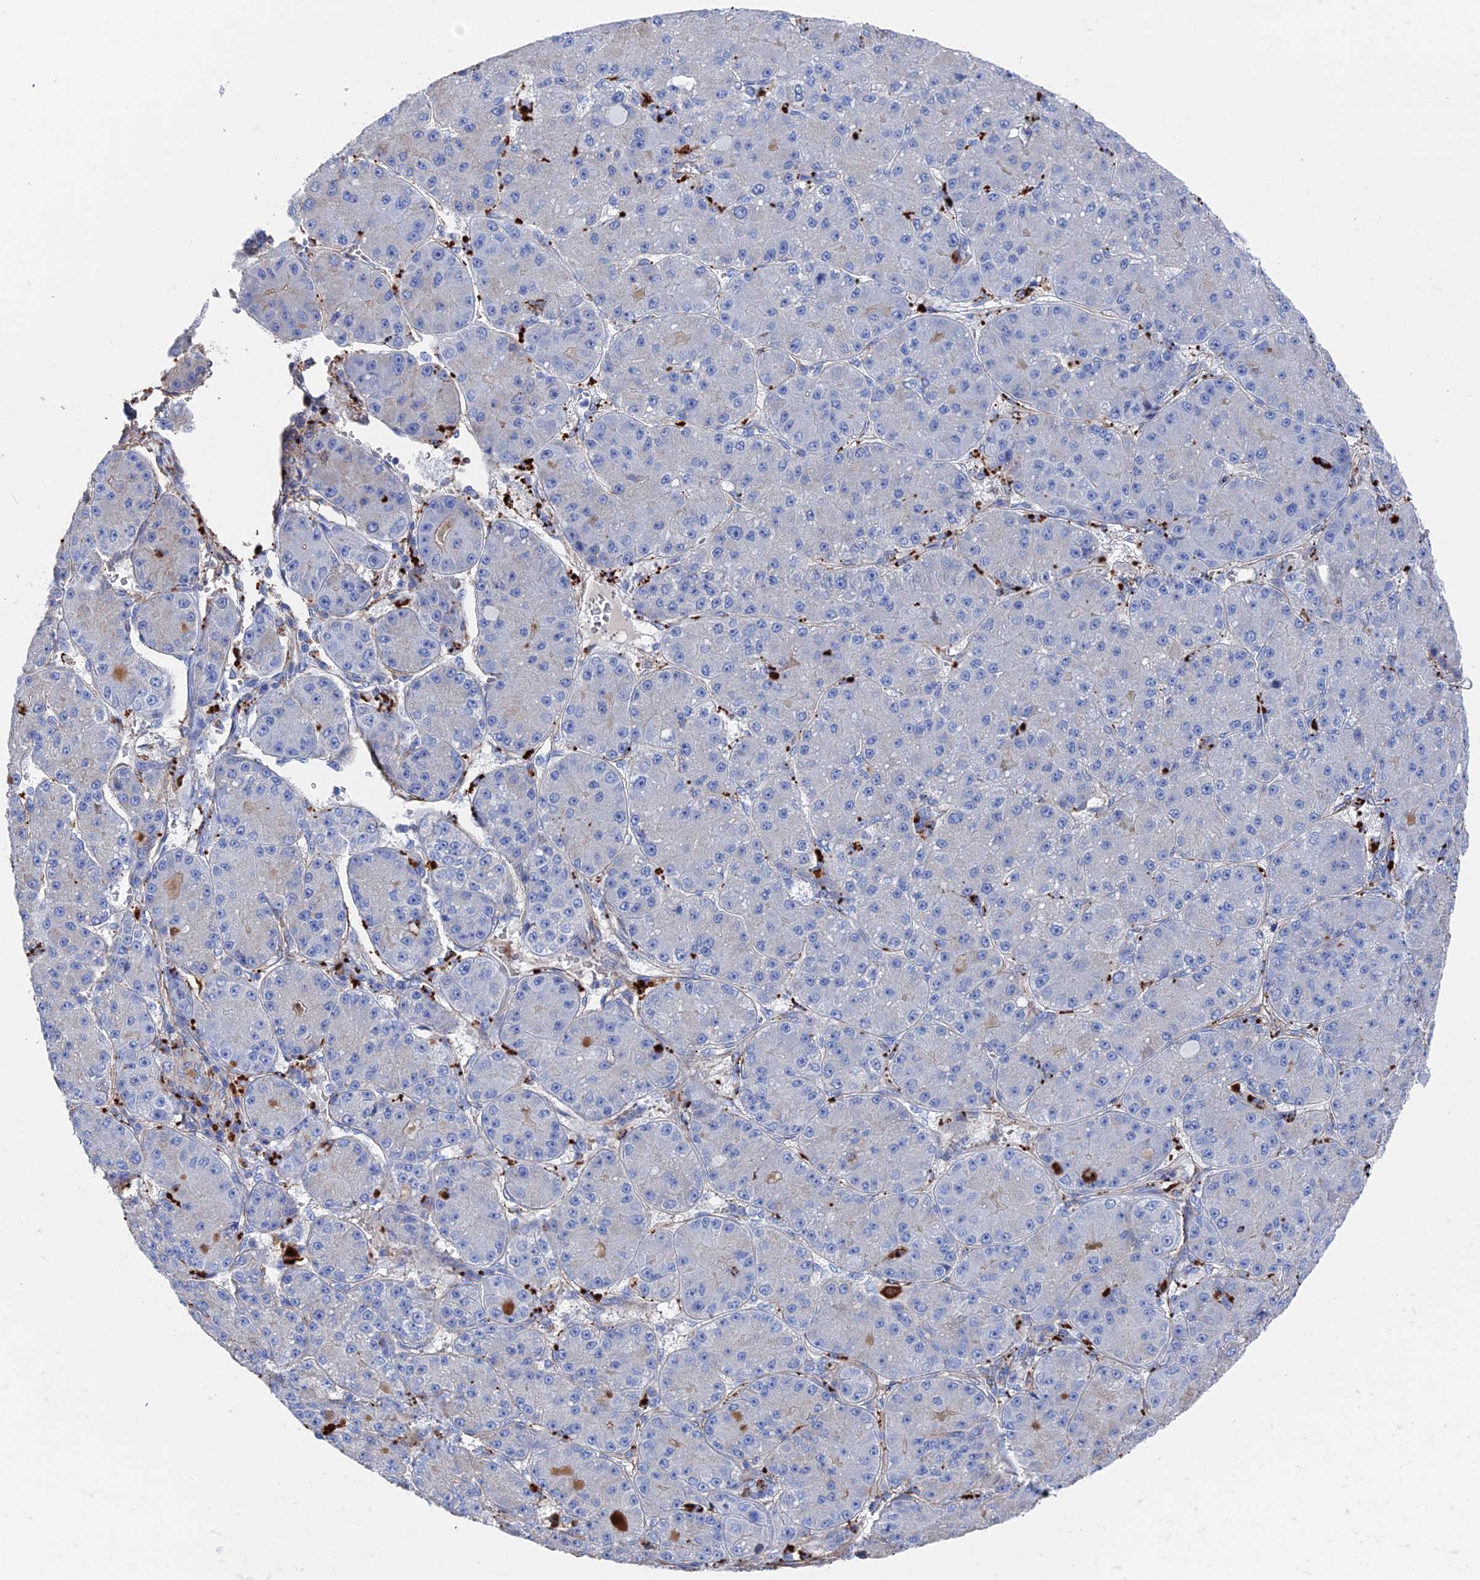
{"staining": {"intensity": "negative", "quantity": "none", "location": "none"}, "tissue": "liver cancer", "cell_type": "Tumor cells", "image_type": "cancer", "snomed": [{"axis": "morphology", "description": "Carcinoma, Hepatocellular, NOS"}, {"axis": "topography", "description": "Liver"}], "caption": "Liver cancer was stained to show a protein in brown. There is no significant positivity in tumor cells. (DAB (3,3'-diaminobenzidine) immunohistochemistry (IHC) visualized using brightfield microscopy, high magnification).", "gene": "STRA6", "patient": {"sex": "male", "age": 67}}